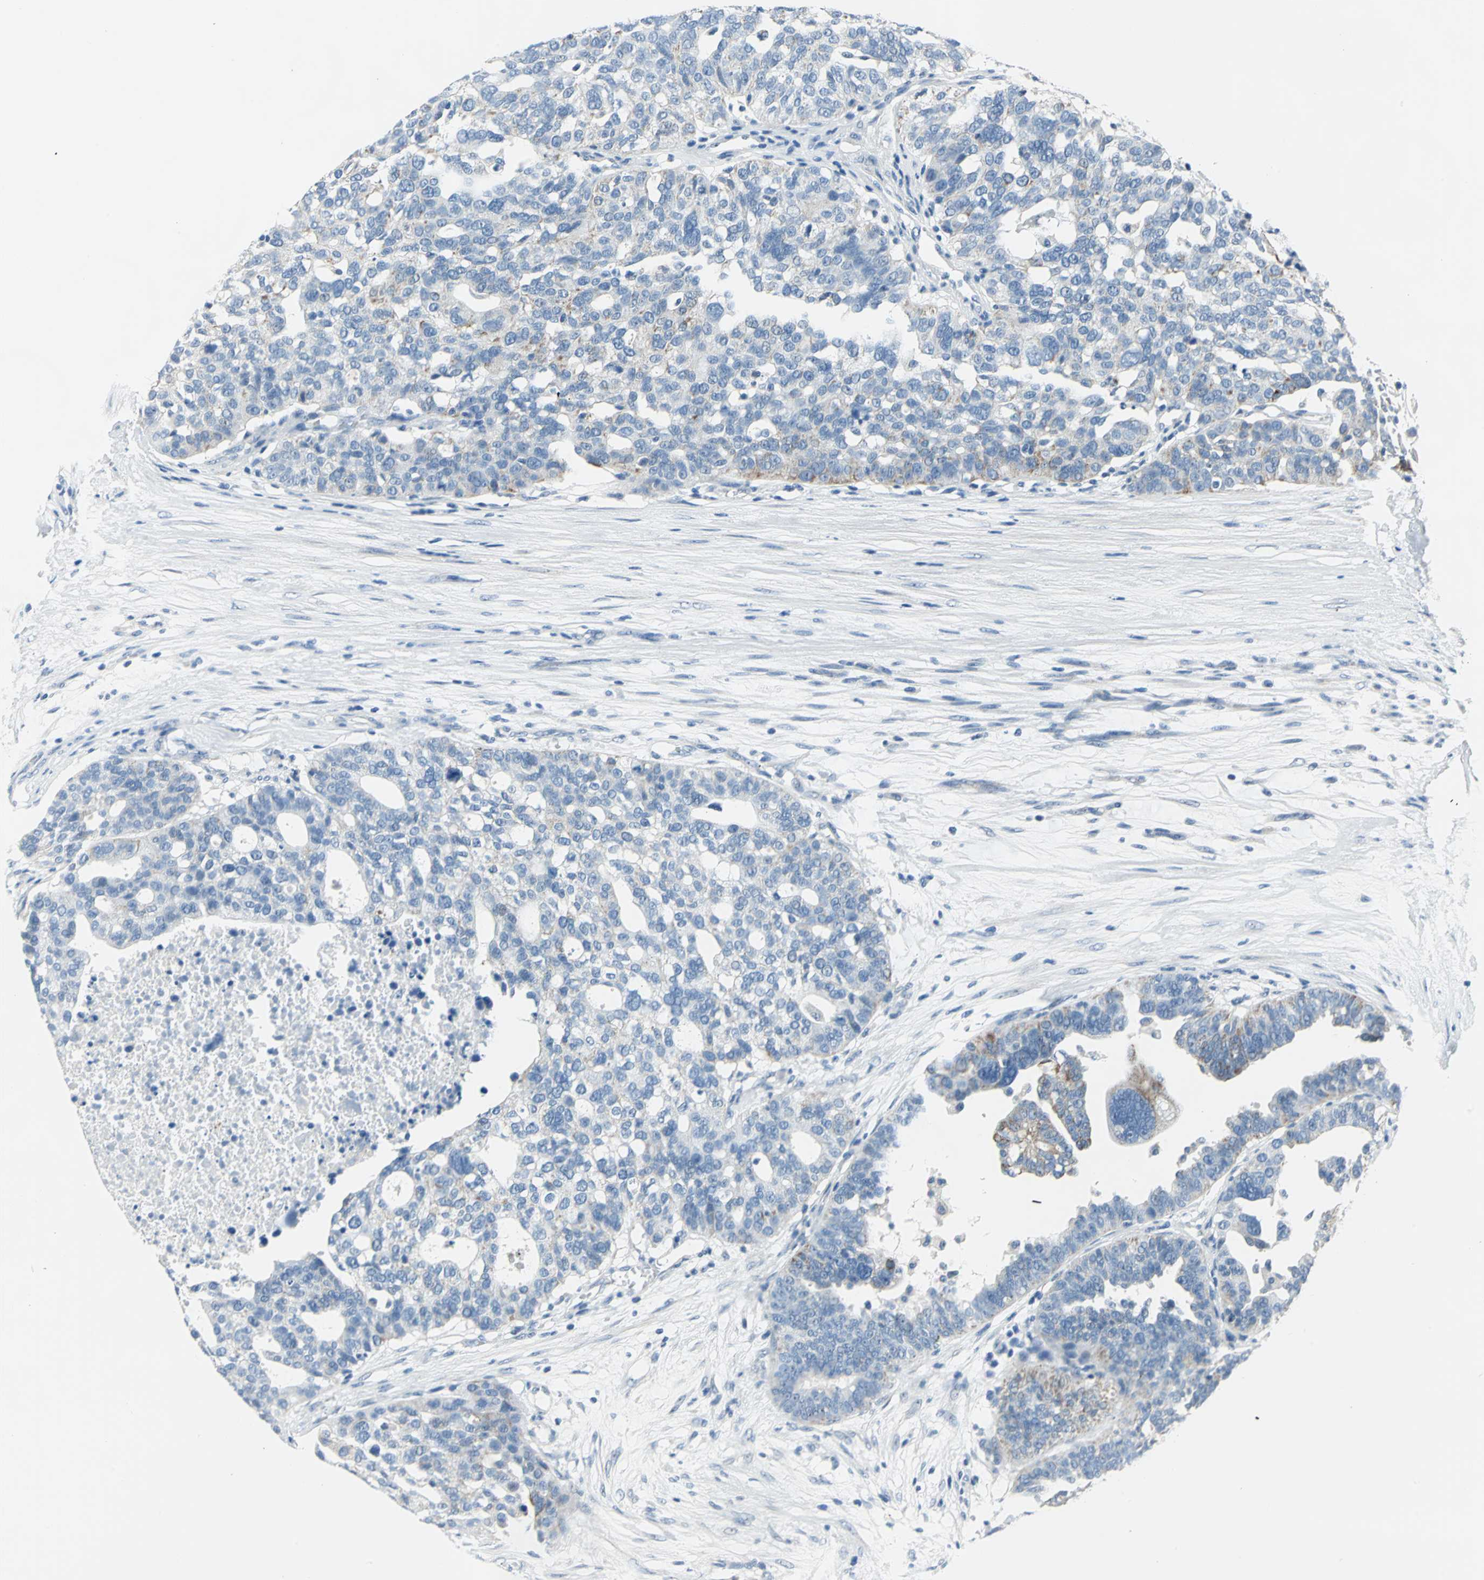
{"staining": {"intensity": "moderate", "quantity": "<25%", "location": "cytoplasmic/membranous"}, "tissue": "ovarian cancer", "cell_type": "Tumor cells", "image_type": "cancer", "snomed": [{"axis": "morphology", "description": "Cystadenocarcinoma, serous, NOS"}, {"axis": "topography", "description": "Ovary"}], "caption": "Protein expression by immunohistochemistry (IHC) displays moderate cytoplasmic/membranous positivity in about <25% of tumor cells in serous cystadenocarcinoma (ovarian). The protein is shown in brown color, while the nuclei are stained blue.", "gene": "MUC4", "patient": {"sex": "female", "age": 59}}